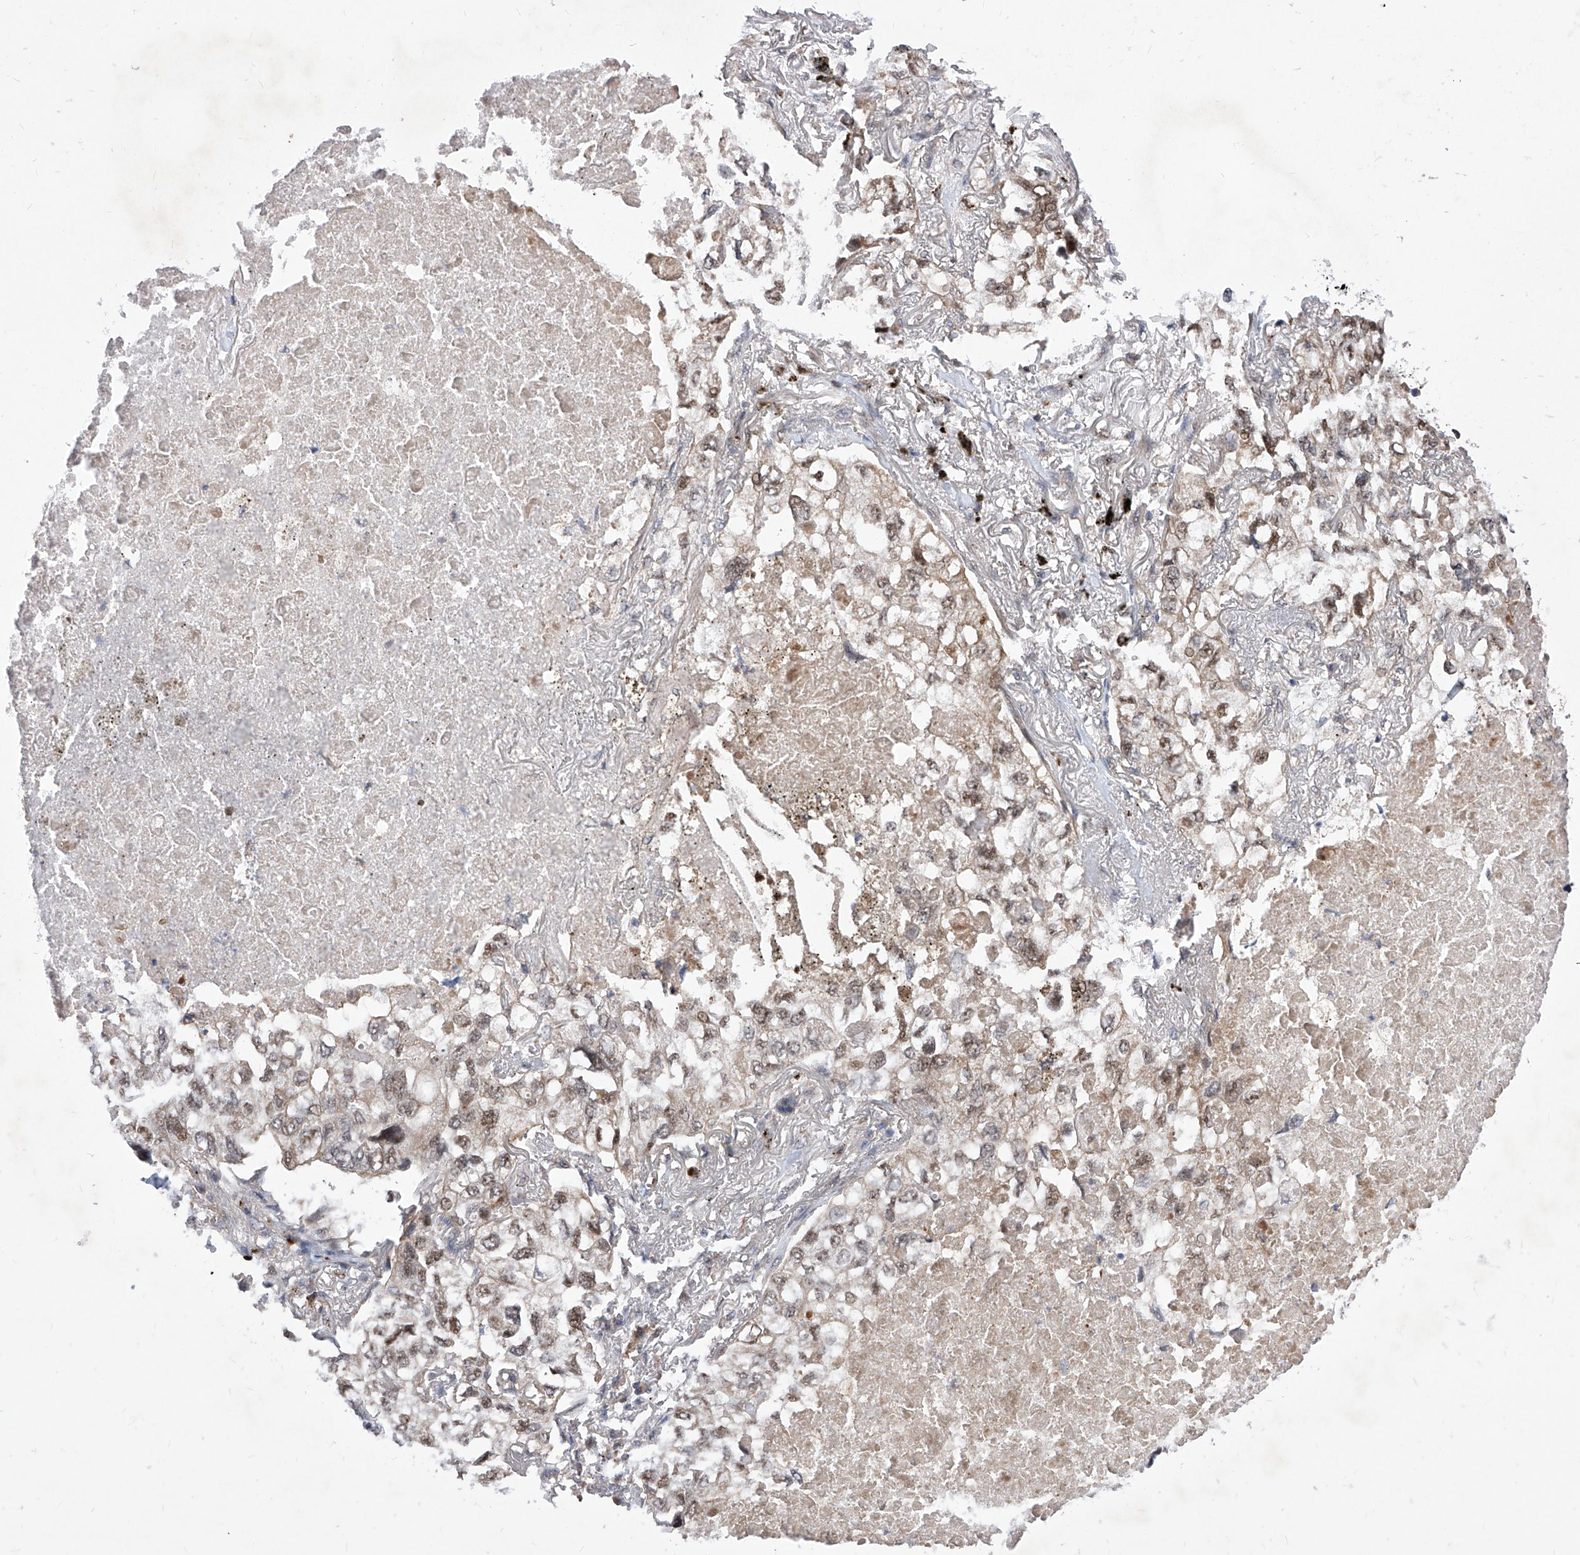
{"staining": {"intensity": "weak", "quantity": "25%-75%", "location": "nuclear"}, "tissue": "lung cancer", "cell_type": "Tumor cells", "image_type": "cancer", "snomed": [{"axis": "morphology", "description": "Adenocarcinoma, NOS"}, {"axis": "topography", "description": "Lung"}], "caption": "Immunohistochemistry (IHC) of adenocarcinoma (lung) shows low levels of weak nuclear expression in about 25%-75% of tumor cells. Nuclei are stained in blue.", "gene": "LGR4", "patient": {"sex": "male", "age": 65}}